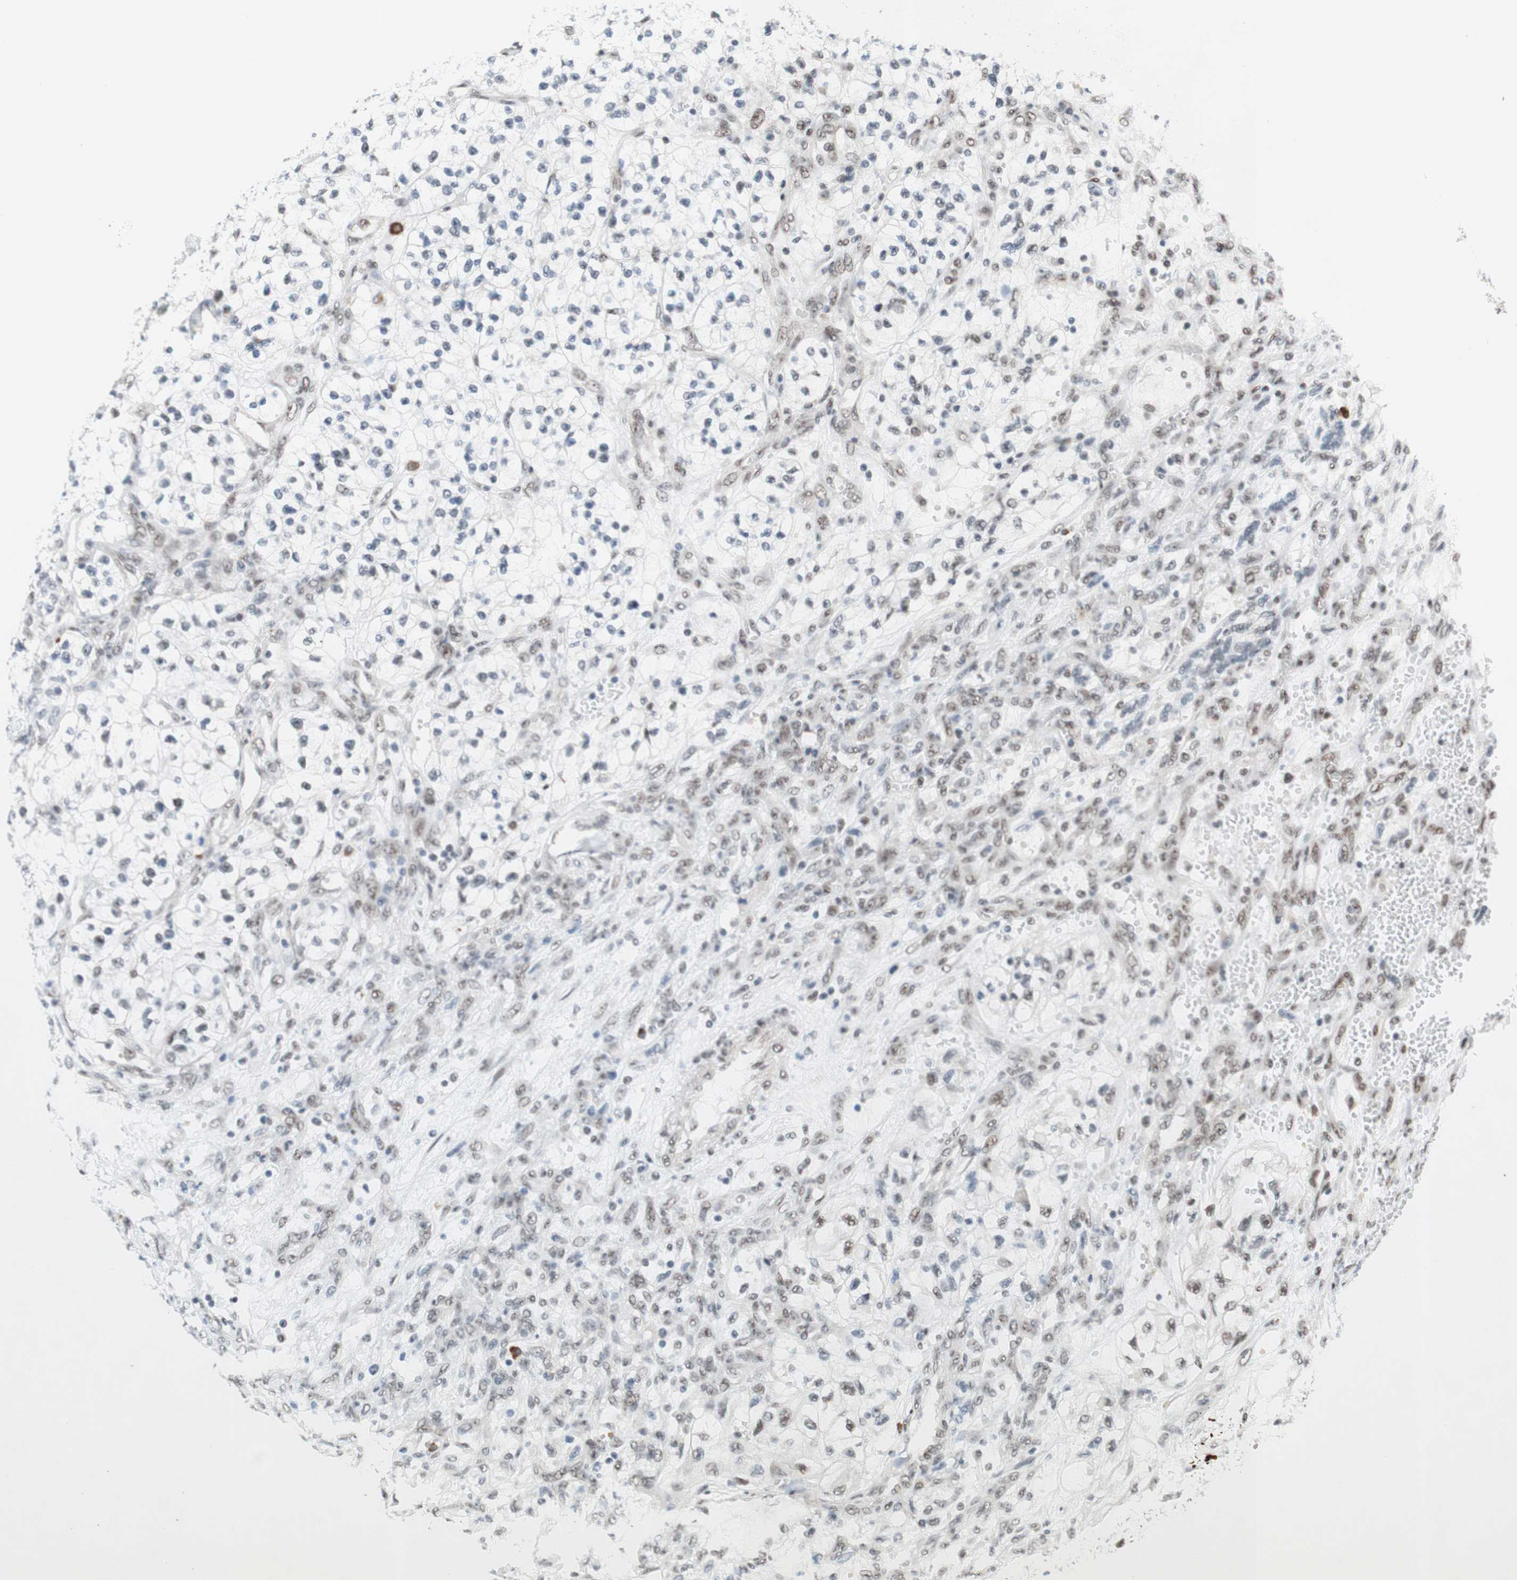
{"staining": {"intensity": "negative", "quantity": "none", "location": "none"}, "tissue": "renal cancer", "cell_type": "Tumor cells", "image_type": "cancer", "snomed": [{"axis": "morphology", "description": "Adenocarcinoma, NOS"}, {"axis": "topography", "description": "Kidney"}], "caption": "Immunohistochemistry (IHC) of renal cancer (adenocarcinoma) reveals no positivity in tumor cells.", "gene": "PRPF19", "patient": {"sex": "female", "age": 57}}